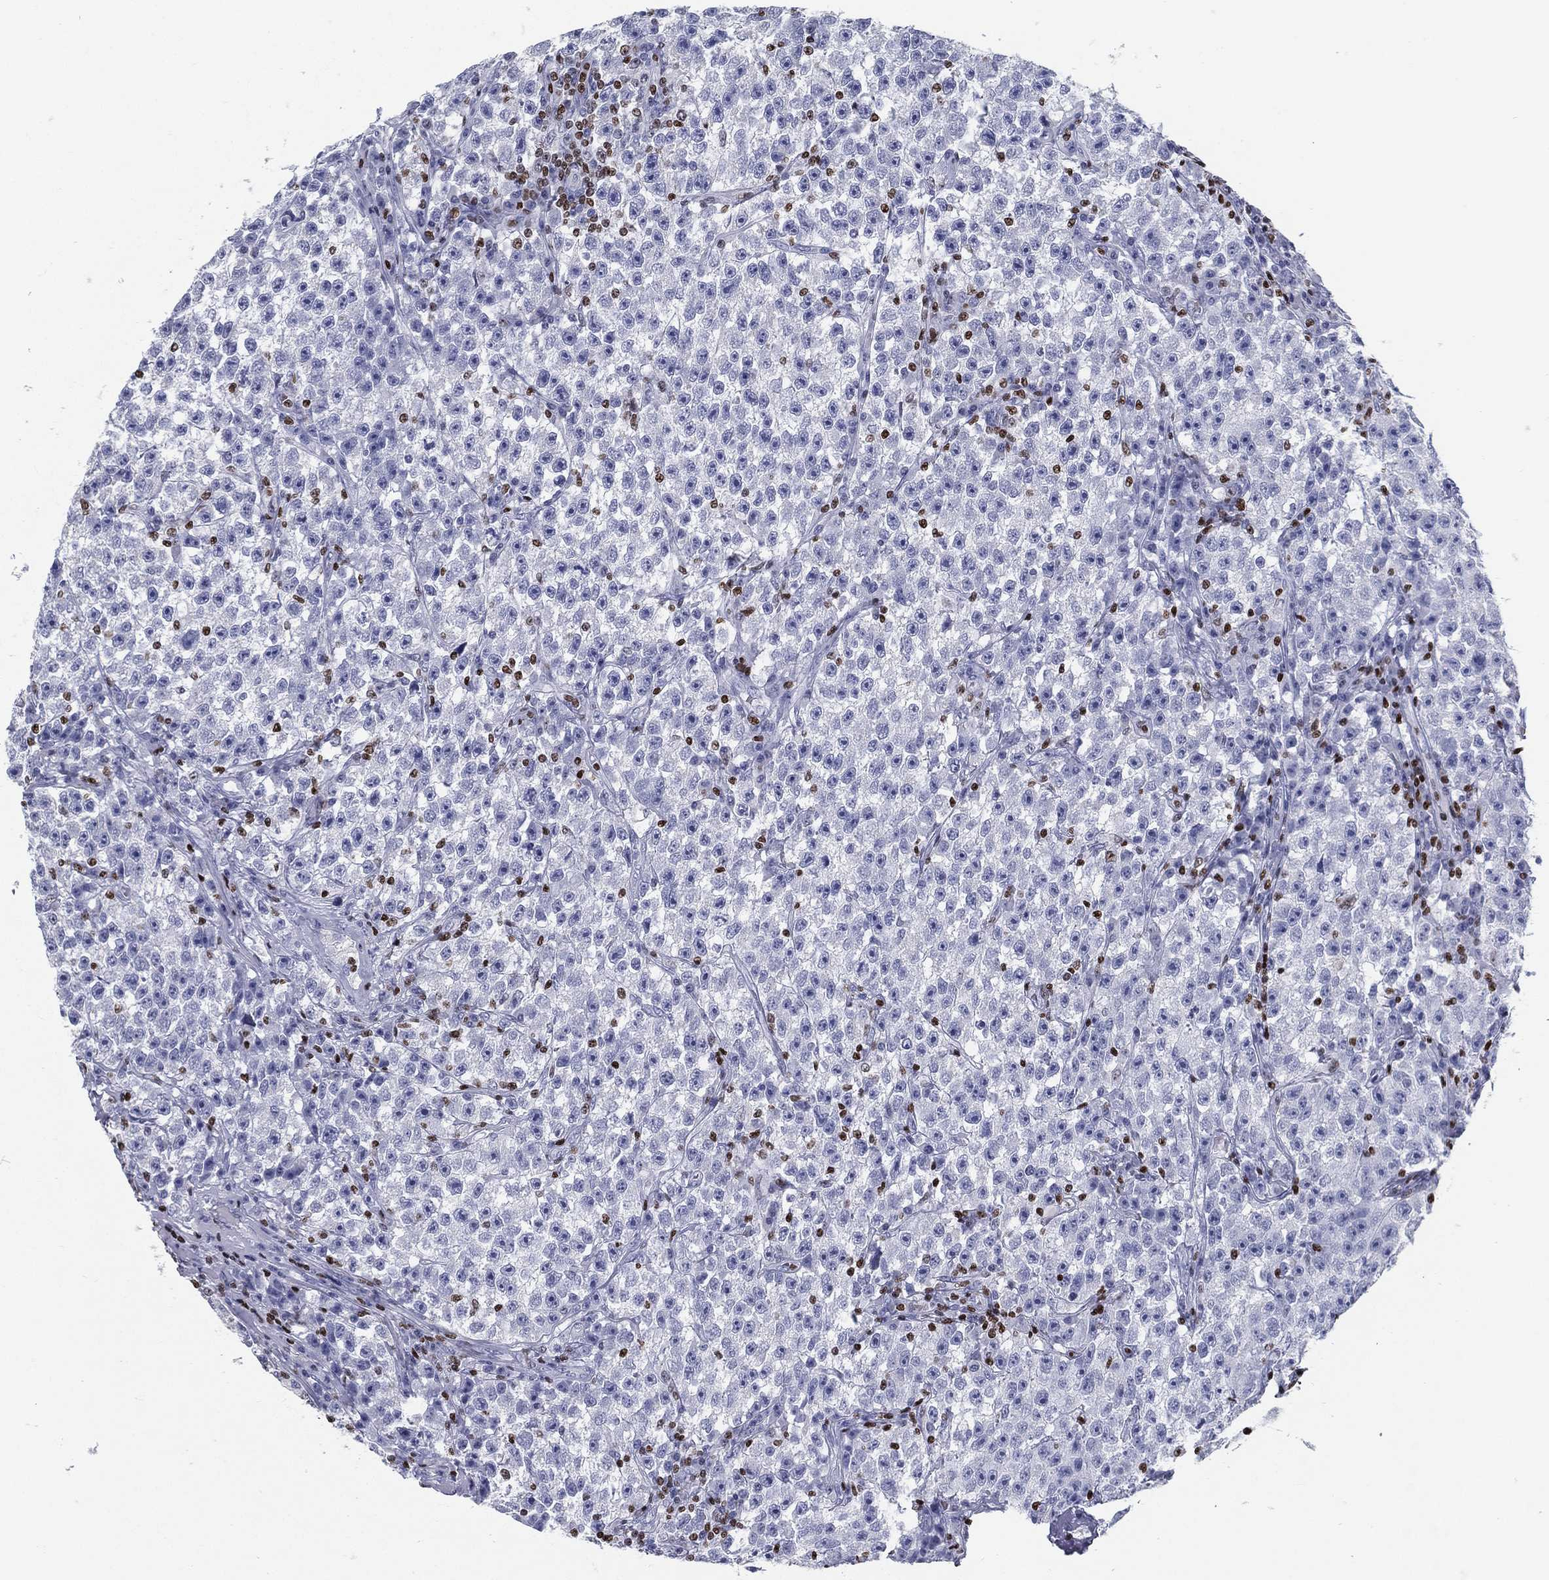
{"staining": {"intensity": "negative", "quantity": "none", "location": "none"}, "tissue": "testis cancer", "cell_type": "Tumor cells", "image_type": "cancer", "snomed": [{"axis": "morphology", "description": "Seminoma, NOS"}, {"axis": "topography", "description": "Testis"}], "caption": "Immunohistochemistry (IHC) micrograph of neoplastic tissue: testis cancer (seminoma) stained with DAB (3,3'-diaminobenzidine) displays no significant protein positivity in tumor cells.", "gene": "PYHIN1", "patient": {"sex": "male", "age": 22}}